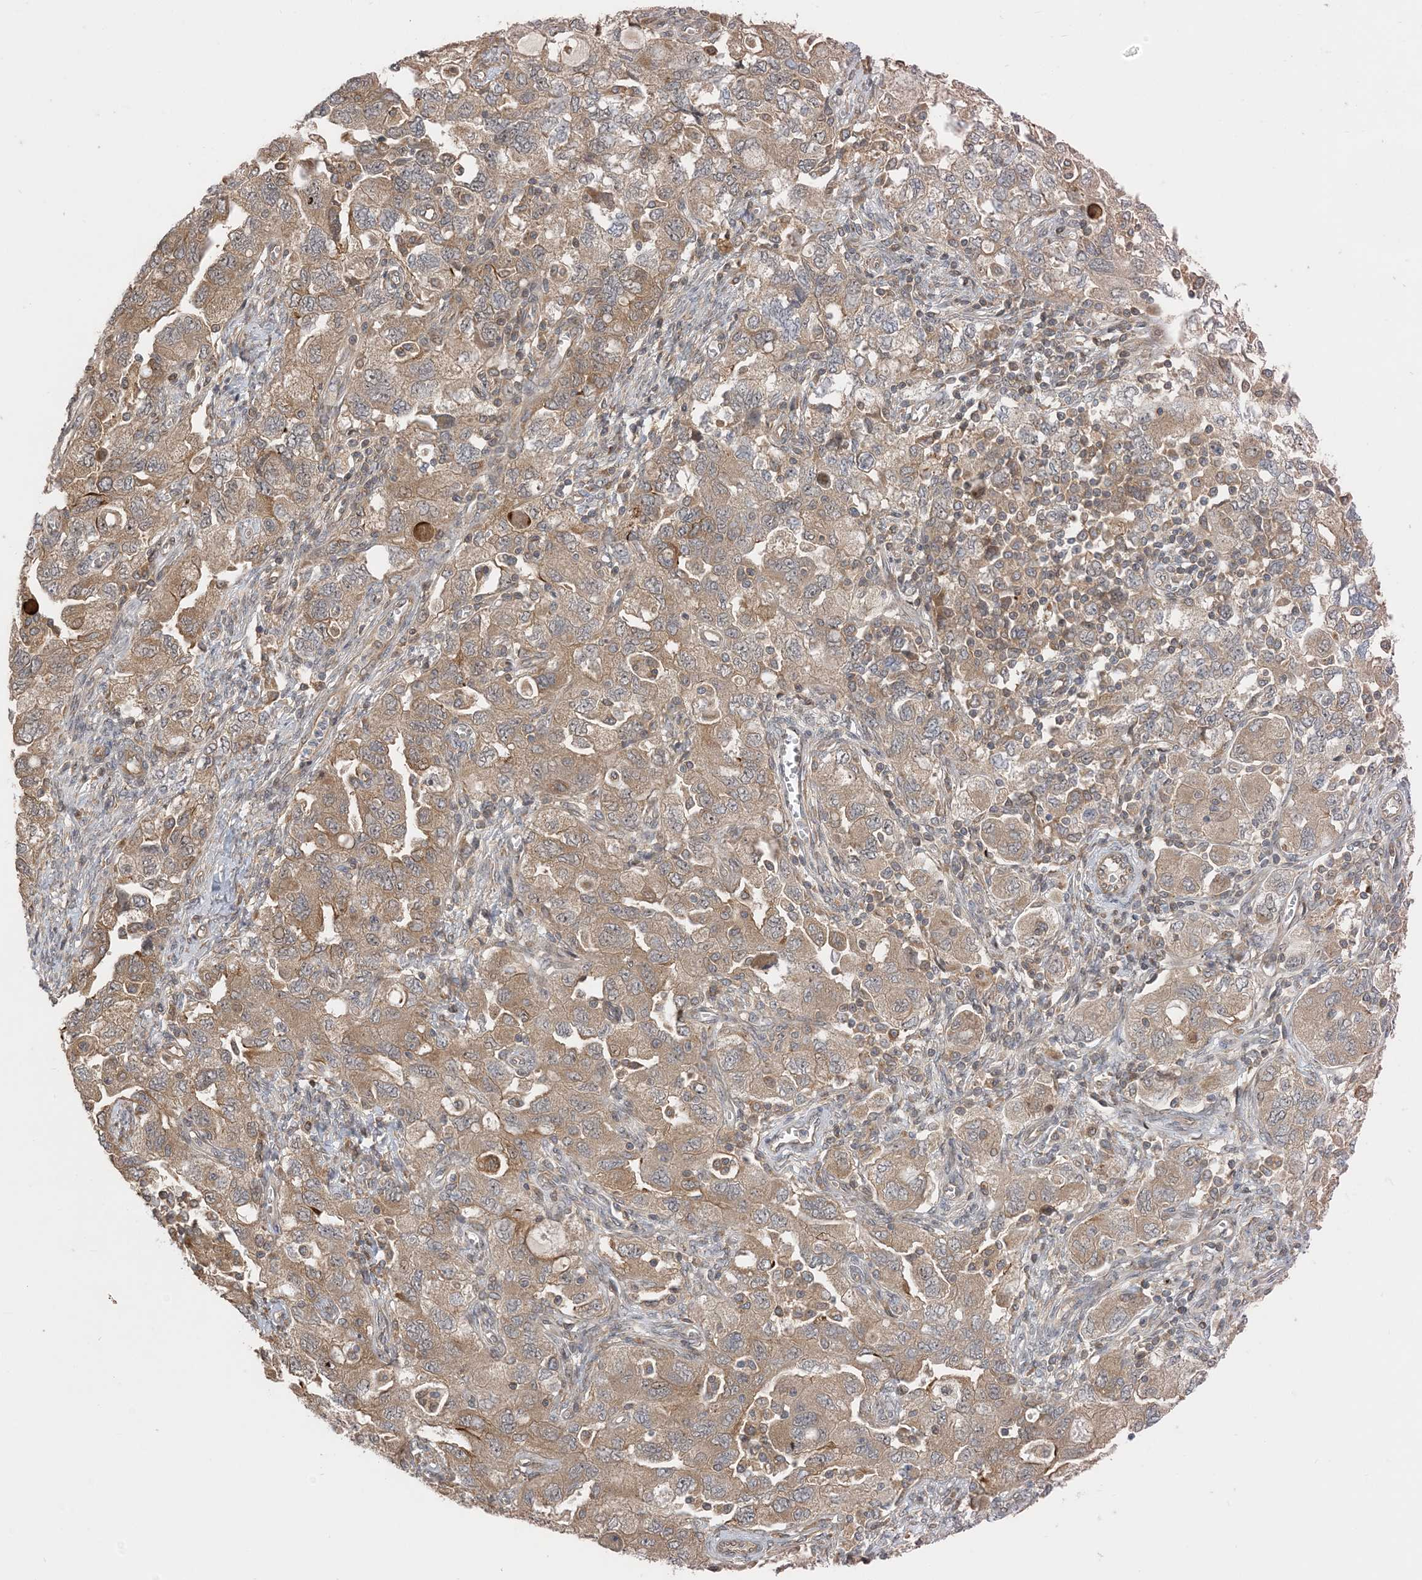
{"staining": {"intensity": "moderate", "quantity": ">75%", "location": "cytoplasmic/membranous"}, "tissue": "ovarian cancer", "cell_type": "Tumor cells", "image_type": "cancer", "snomed": [{"axis": "morphology", "description": "Carcinoma, NOS"}, {"axis": "morphology", "description": "Cystadenocarcinoma, serous, NOS"}, {"axis": "topography", "description": "Ovary"}], "caption": "Moderate cytoplasmic/membranous staining is present in approximately >75% of tumor cells in serous cystadenocarcinoma (ovarian). (IHC, brightfield microscopy, high magnification).", "gene": "ZBTB3", "patient": {"sex": "female", "age": 69}}